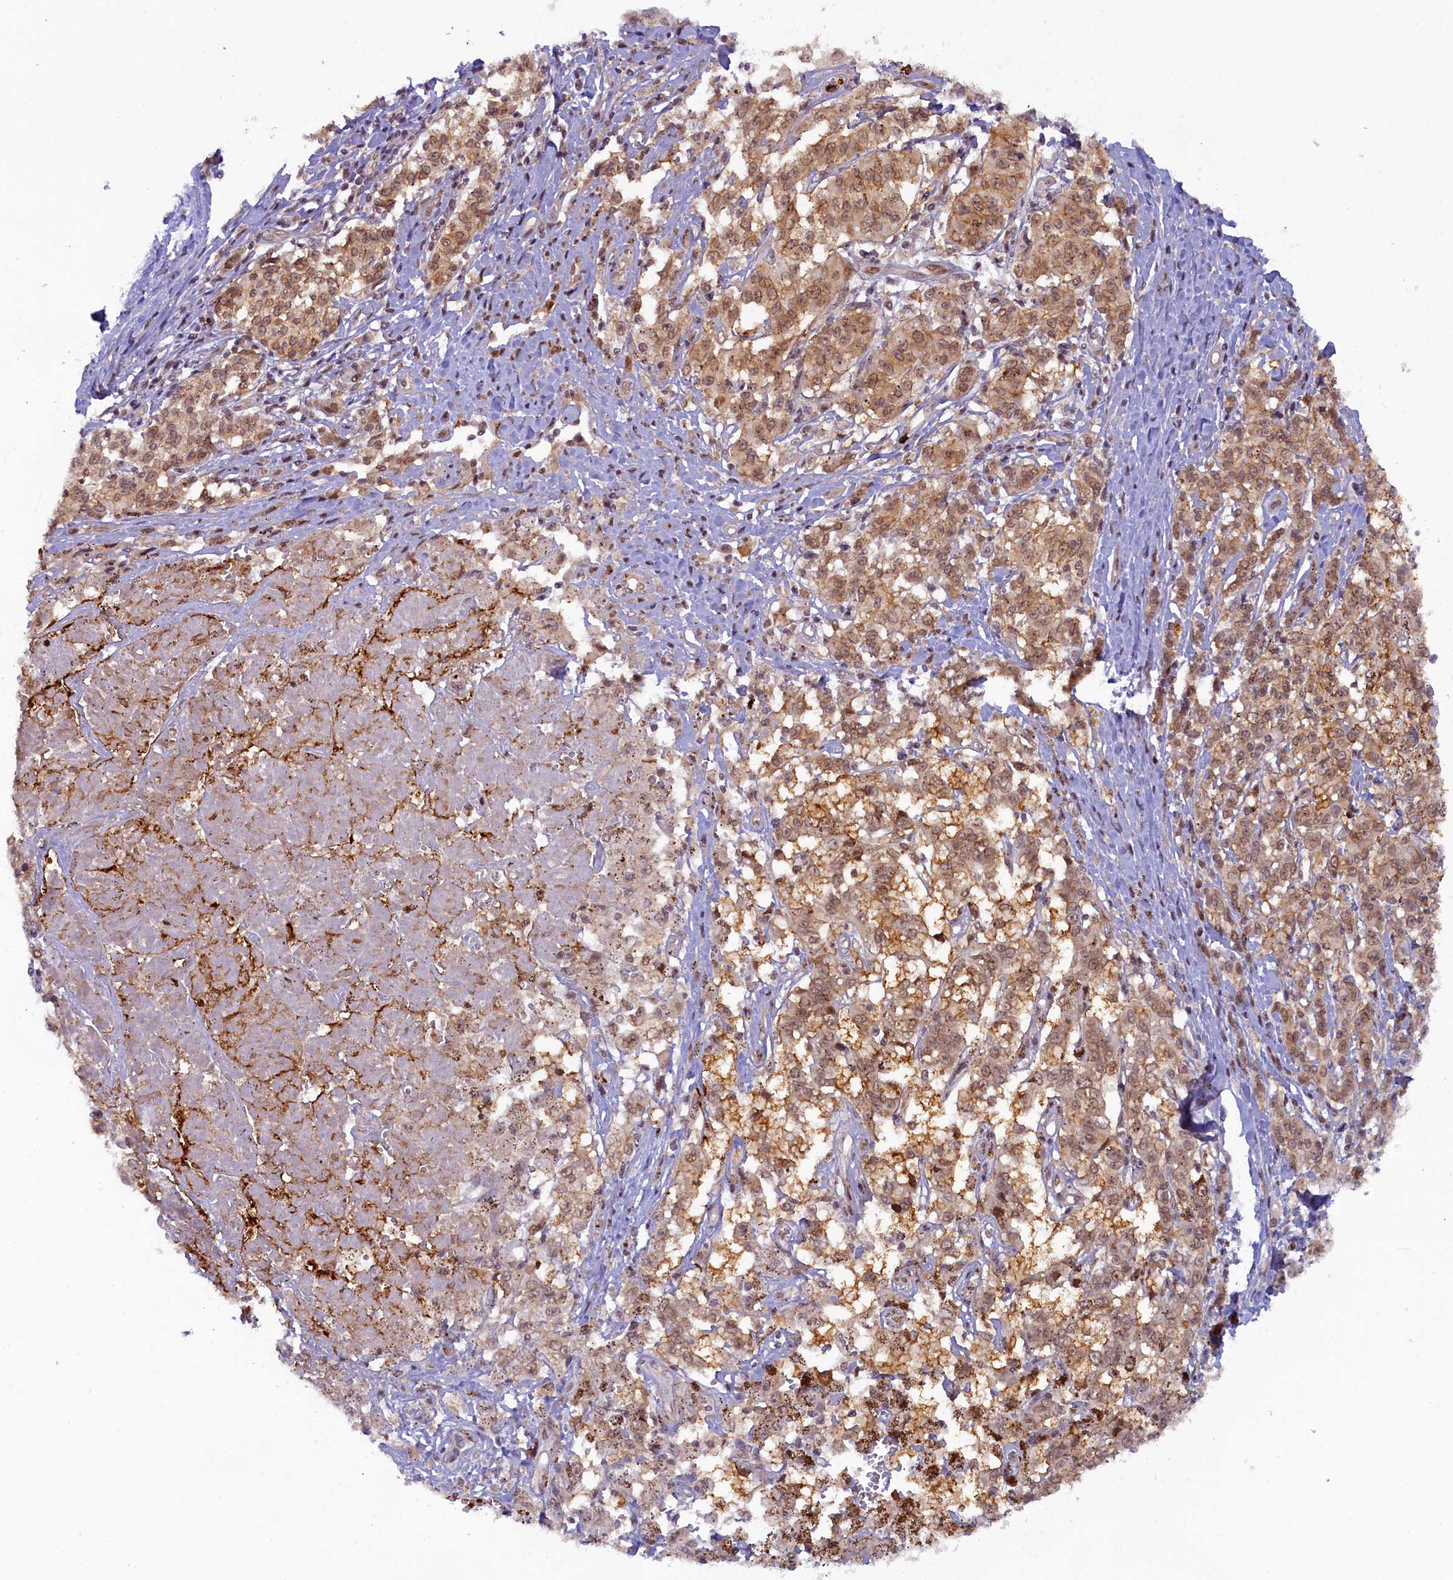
{"staining": {"intensity": "moderate", "quantity": ">75%", "location": "cytoplasmic/membranous,nuclear"}, "tissue": "melanoma", "cell_type": "Tumor cells", "image_type": "cancer", "snomed": [{"axis": "morphology", "description": "Malignant melanoma, NOS"}, {"axis": "topography", "description": "Skin"}], "caption": "Immunohistochemistry (IHC) micrograph of neoplastic tissue: human melanoma stained using immunohistochemistry (IHC) demonstrates medium levels of moderate protein expression localized specifically in the cytoplasmic/membranous and nuclear of tumor cells, appearing as a cytoplasmic/membranous and nuclear brown color.", "gene": "FCHO1", "patient": {"sex": "female", "age": 72}}